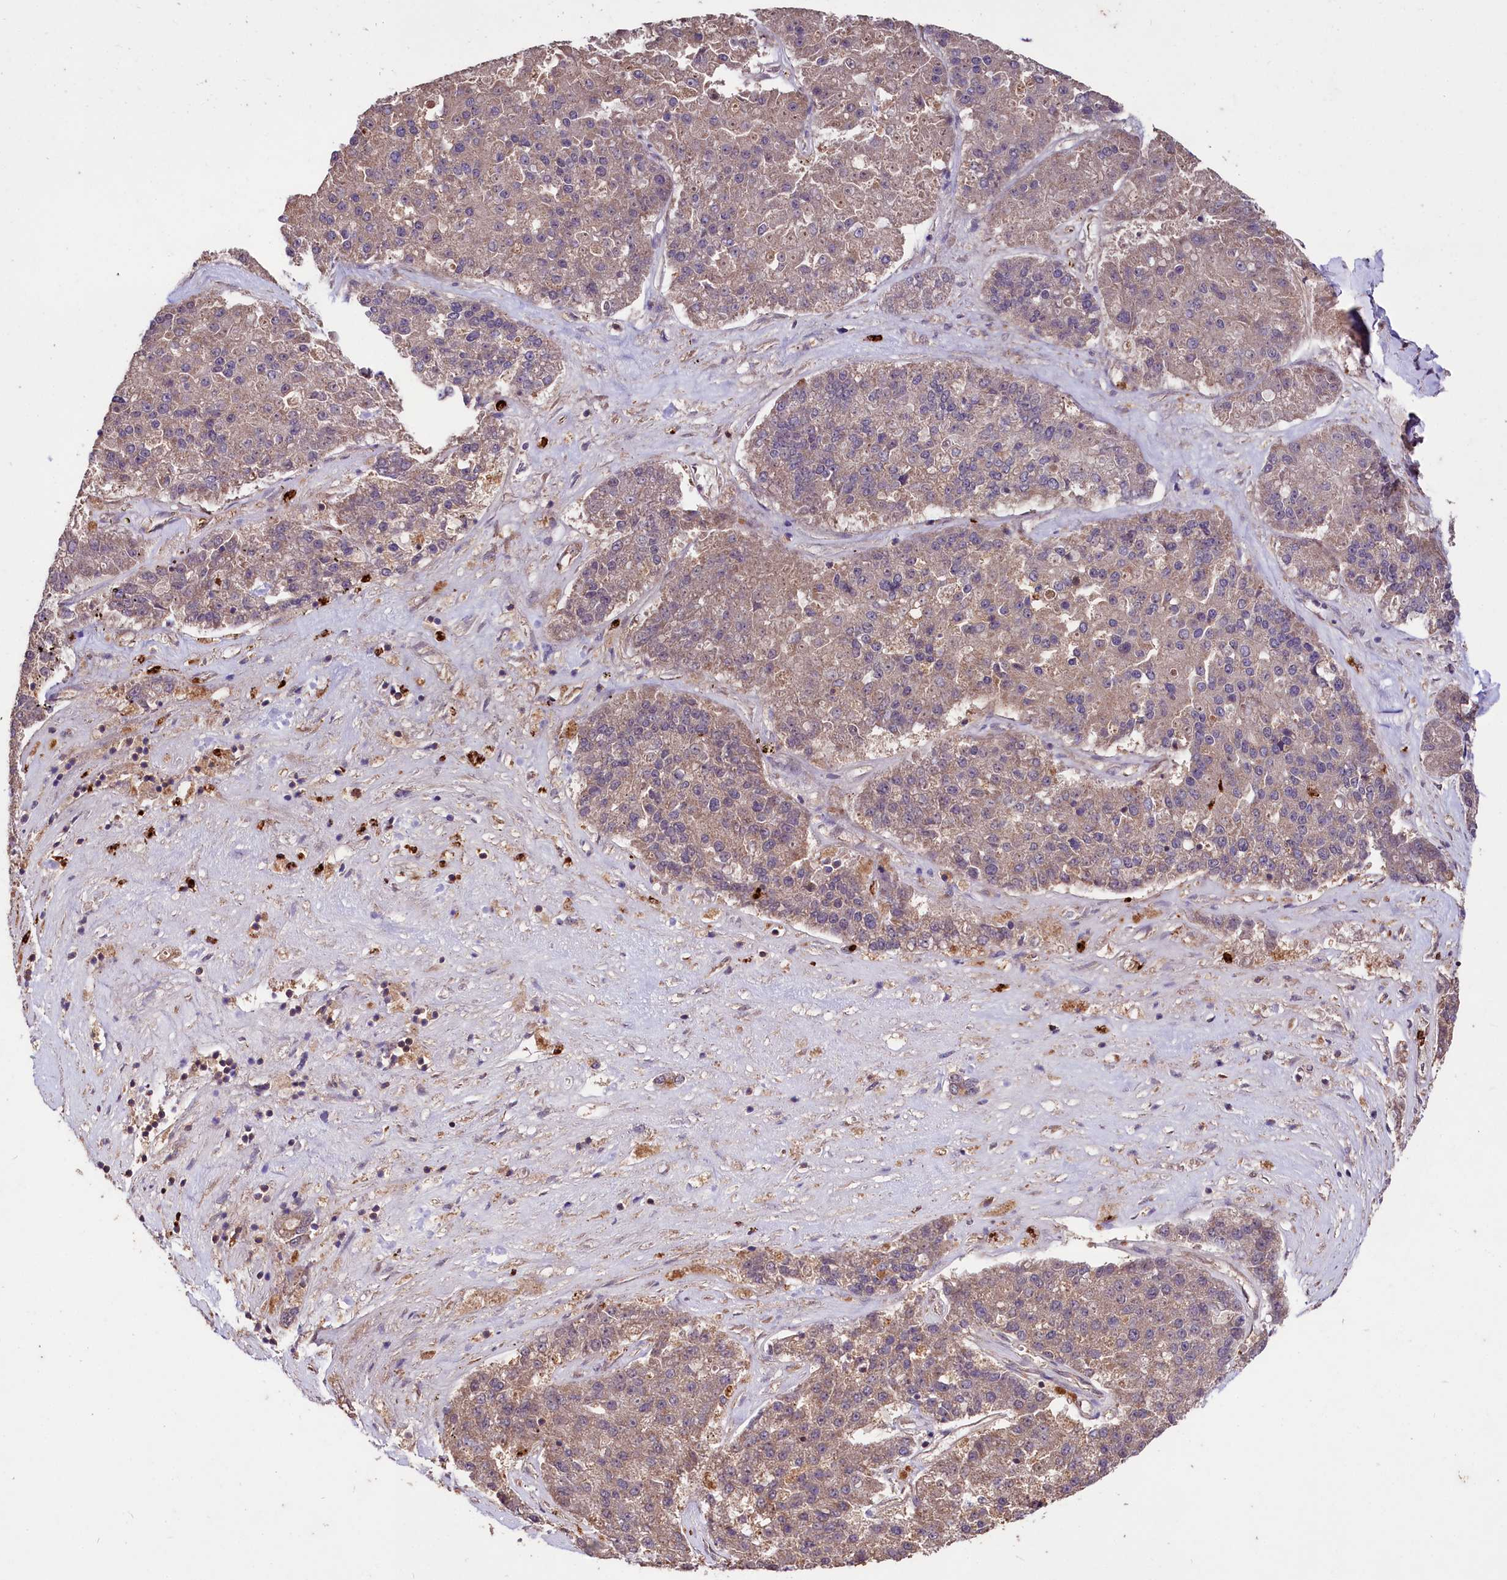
{"staining": {"intensity": "weak", "quantity": "25%-75%", "location": "cytoplasmic/membranous"}, "tissue": "pancreatic cancer", "cell_type": "Tumor cells", "image_type": "cancer", "snomed": [{"axis": "morphology", "description": "Adenocarcinoma, NOS"}, {"axis": "topography", "description": "Pancreas"}], "caption": "Pancreatic cancer (adenocarcinoma) stained with a brown dye reveals weak cytoplasmic/membranous positive staining in approximately 25%-75% of tumor cells.", "gene": "KLRB1", "patient": {"sex": "male", "age": 50}}